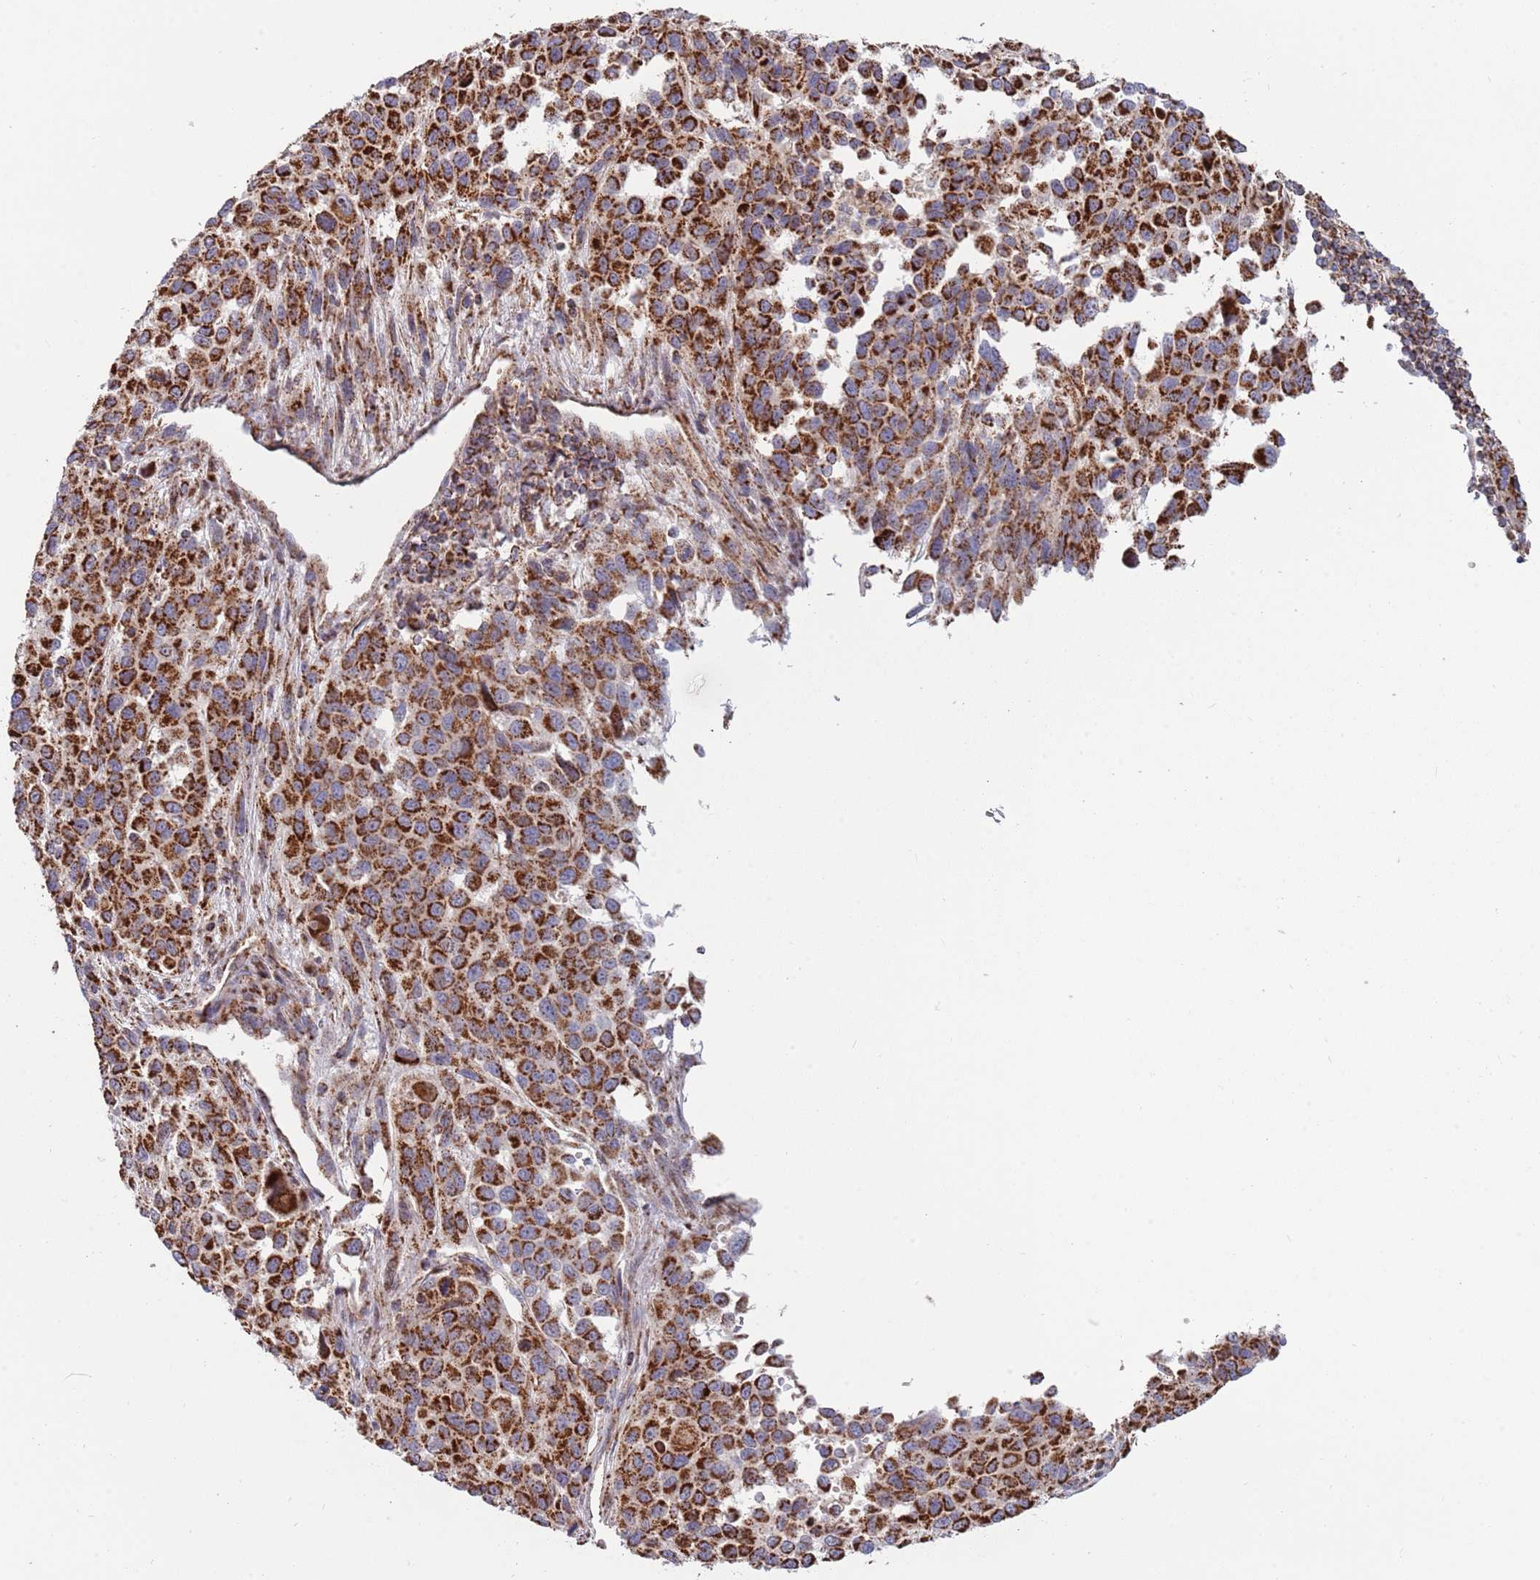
{"staining": {"intensity": "strong", "quantity": ">75%", "location": "cytoplasmic/membranous"}, "tissue": "melanoma", "cell_type": "Tumor cells", "image_type": "cancer", "snomed": [{"axis": "morphology", "description": "Malignant melanoma, Metastatic site"}, {"axis": "topography", "description": "Lymph node"}], "caption": "An image of human malignant melanoma (metastatic site) stained for a protein demonstrates strong cytoplasmic/membranous brown staining in tumor cells.", "gene": "ATP5PD", "patient": {"sex": "male", "age": 61}}